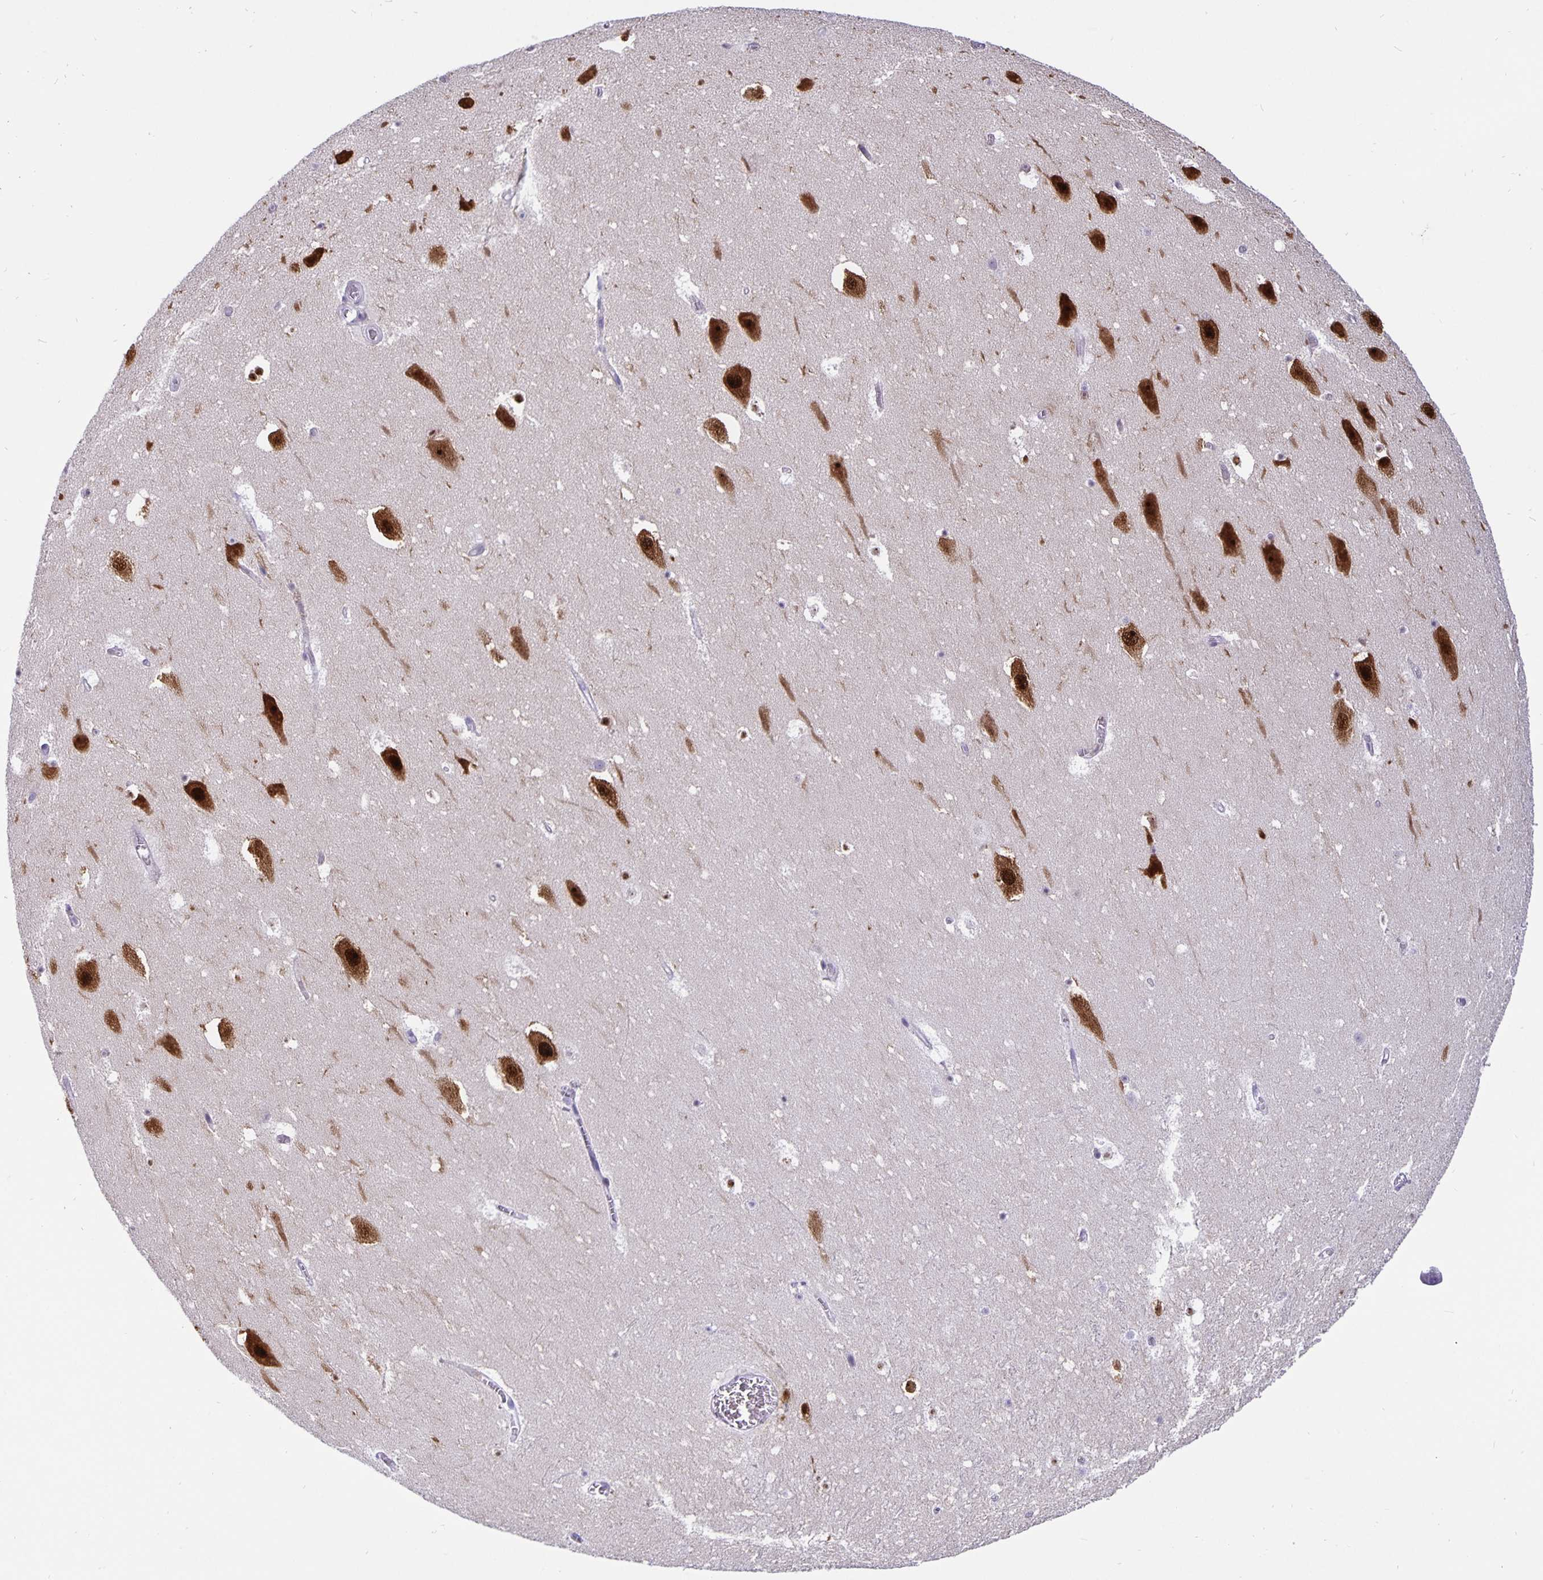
{"staining": {"intensity": "strong", "quantity": "<25%", "location": "nuclear"}, "tissue": "hippocampus", "cell_type": "Glial cells", "image_type": "normal", "snomed": [{"axis": "morphology", "description": "Normal tissue, NOS"}, {"axis": "topography", "description": "Hippocampus"}], "caption": "Protein staining by IHC exhibits strong nuclear positivity in about <25% of glial cells in unremarkable hippocampus.", "gene": "FOSL2", "patient": {"sex": "female", "age": 42}}